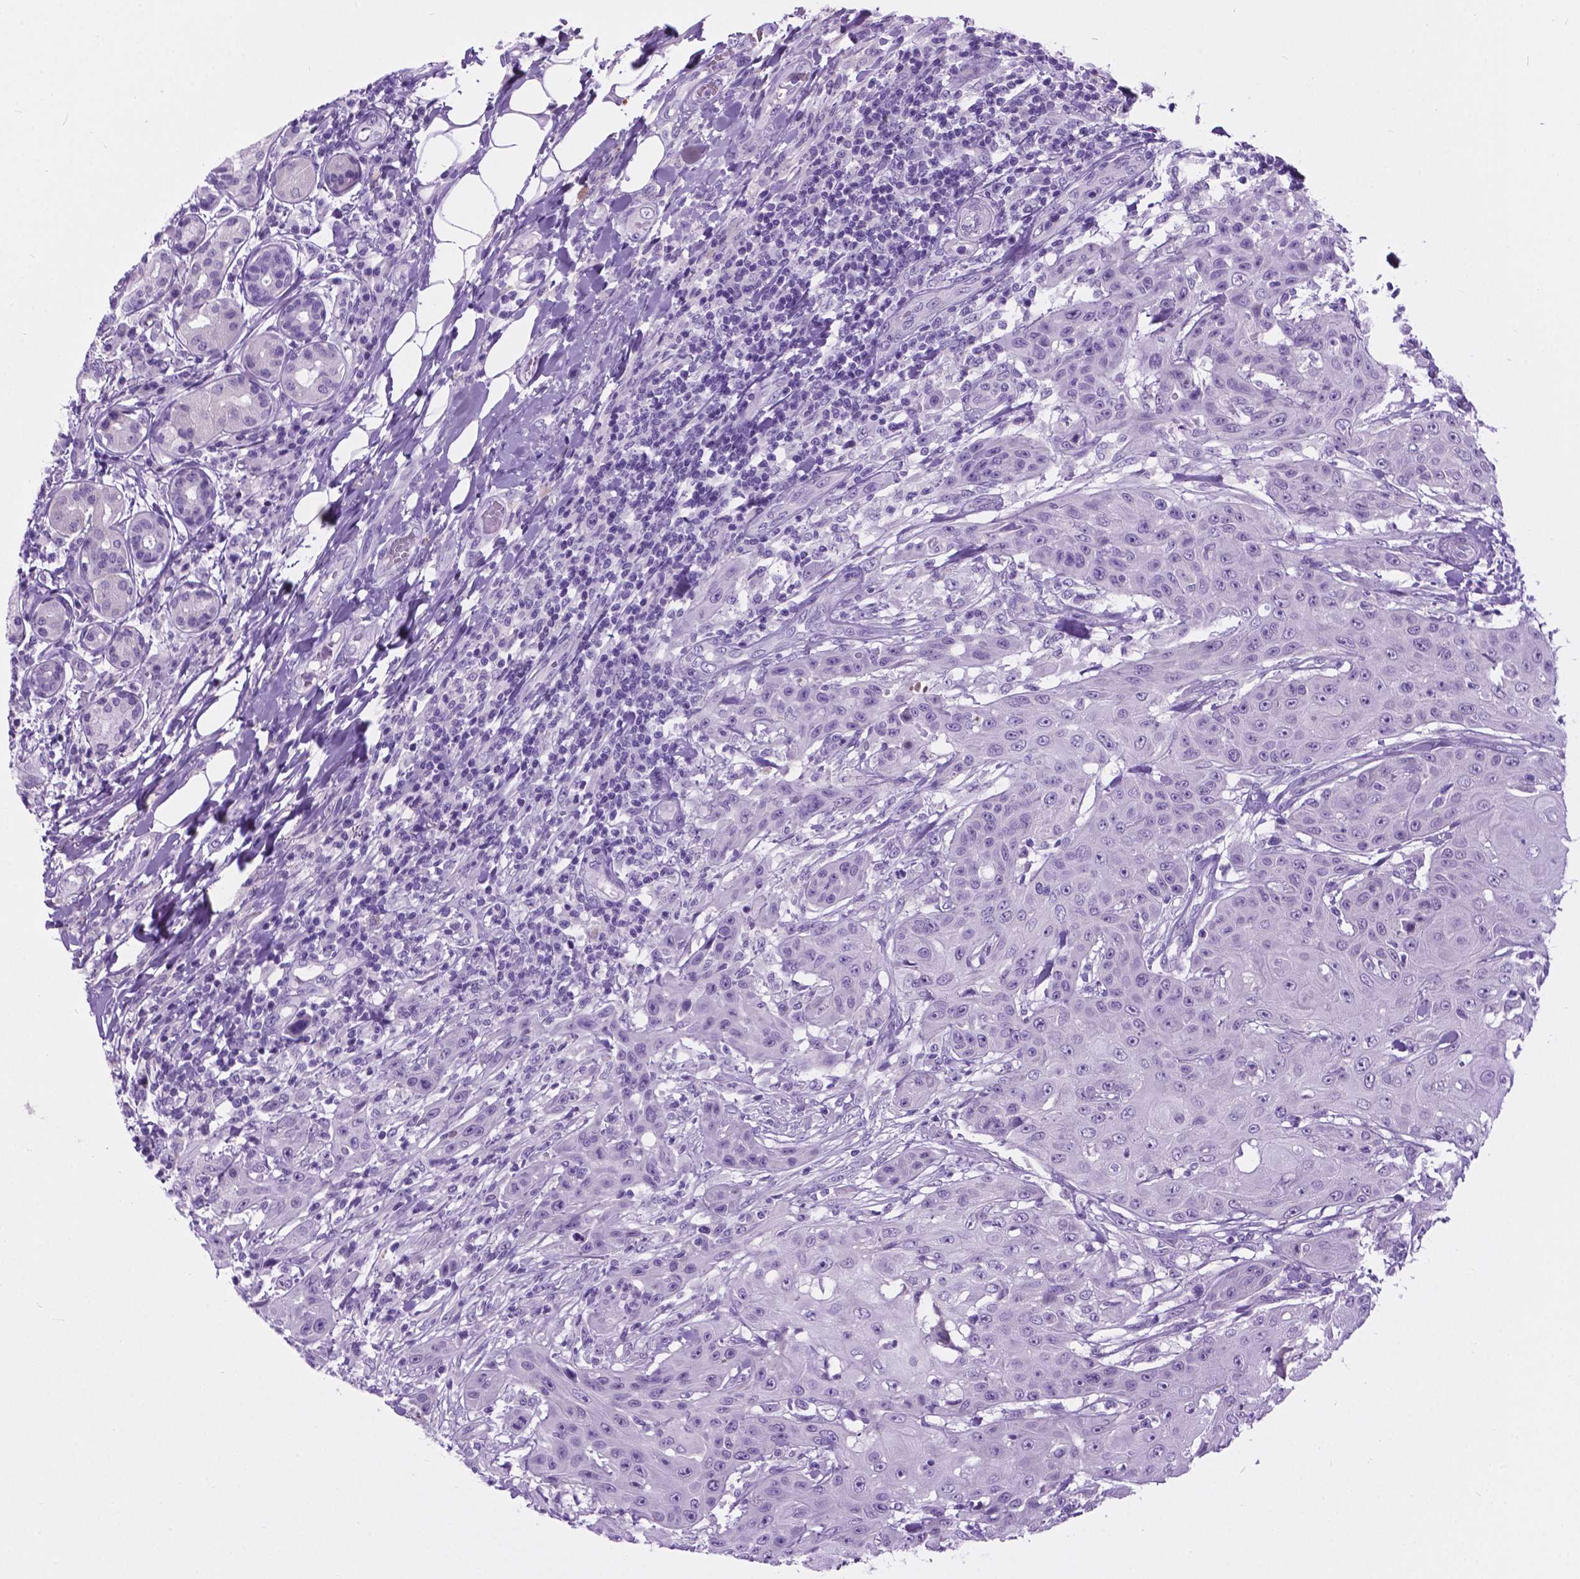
{"staining": {"intensity": "negative", "quantity": "none", "location": "none"}, "tissue": "head and neck cancer", "cell_type": "Tumor cells", "image_type": "cancer", "snomed": [{"axis": "morphology", "description": "Normal tissue, NOS"}, {"axis": "morphology", "description": "Squamous cell carcinoma, NOS"}, {"axis": "topography", "description": "Oral tissue"}, {"axis": "topography", "description": "Head-Neck"}], "caption": "Photomicrograph shows no protein positivity in tumor cells of head and neck squamous cell carcinoma tissue.", "gene": "ARMS2", "patient": {"sex": "female", "age": 55}}